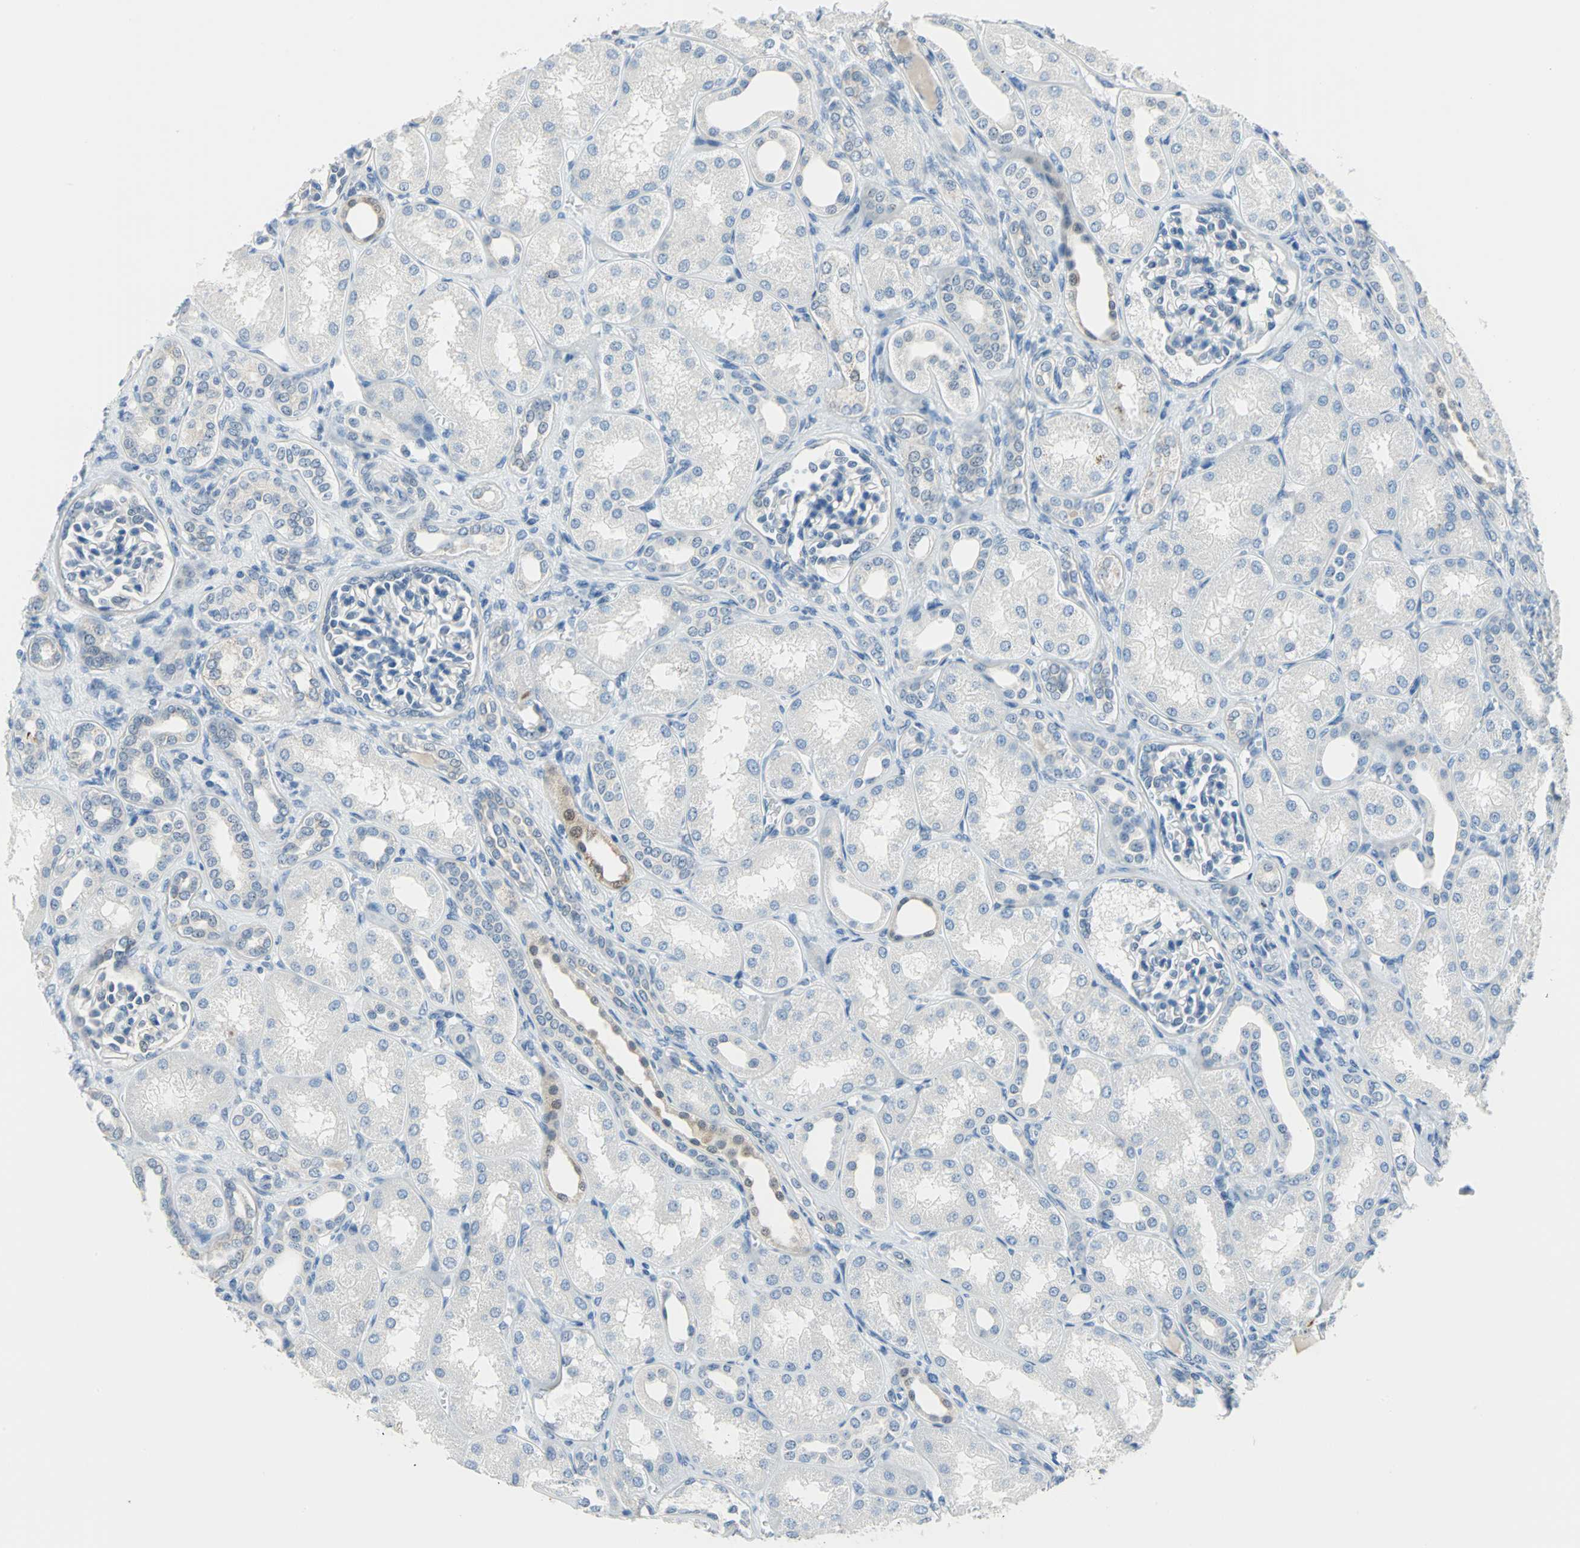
{"staining": {"intensity": "negative", "quantity": "none", "location": "none"}, "tissue": "kidney", "cell_type": "Cells in glomeruli", "image_type": "normal", "snomed": [{"axis": "morphology", "description": "Normal tissue, NOS"}, {"axis": "topography", "description": "Kidney"}], "caption": "Immunohistochemistry (IHC) micrograph of unremarkable kidney: kidney stained with DAB (3,3'-diaminobenzidine) reveals no significant protein staining in cells in glomeruli. (DAB immunohistochemistry with hematoxylin counter stain).", "gene": "MUC4", "patient": {"sex": "male", "age": 7}}